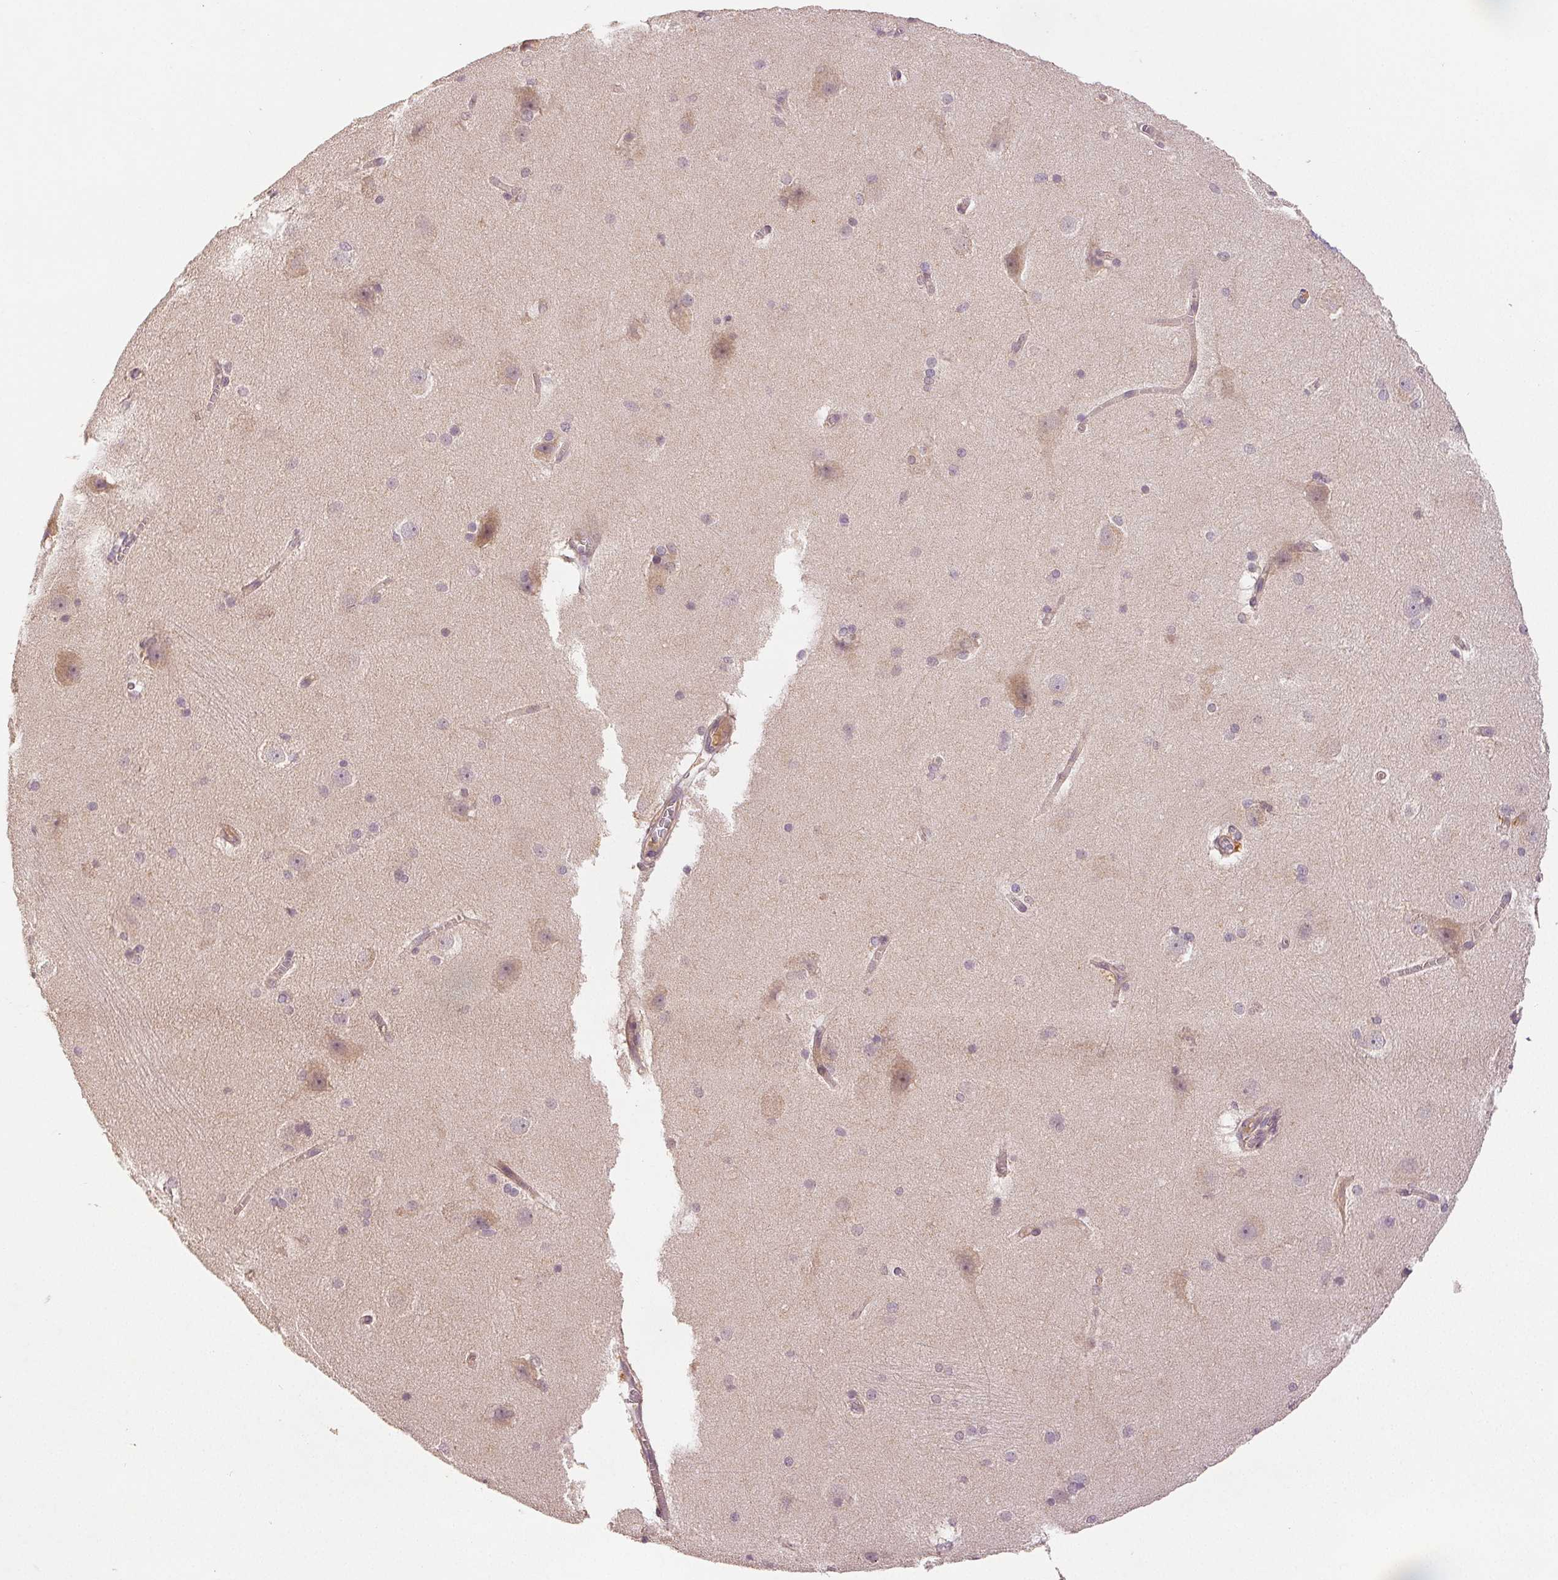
{"staining": {"intensity": "negative", "quantity": "none", "location": "none"}, "tissue": "hippocampus", "cell_type": "Glial cells", "image_type": "normal", "snomed": [{"axis": "morphology", "description": "Normal tissue, NOS"}, {"axis": "topography", "description": "Cerebral cortex"}, {"axis": "topography", "description": "Hippocampus"}], "caption": "Glial cells show no significant protein expression in benign hippocampus. (Immunohistochemistry (ihc), brightfield microscopy, high magnification).", "gene": "YIF1B", "patient": {"sex": "female", "age": 19}}